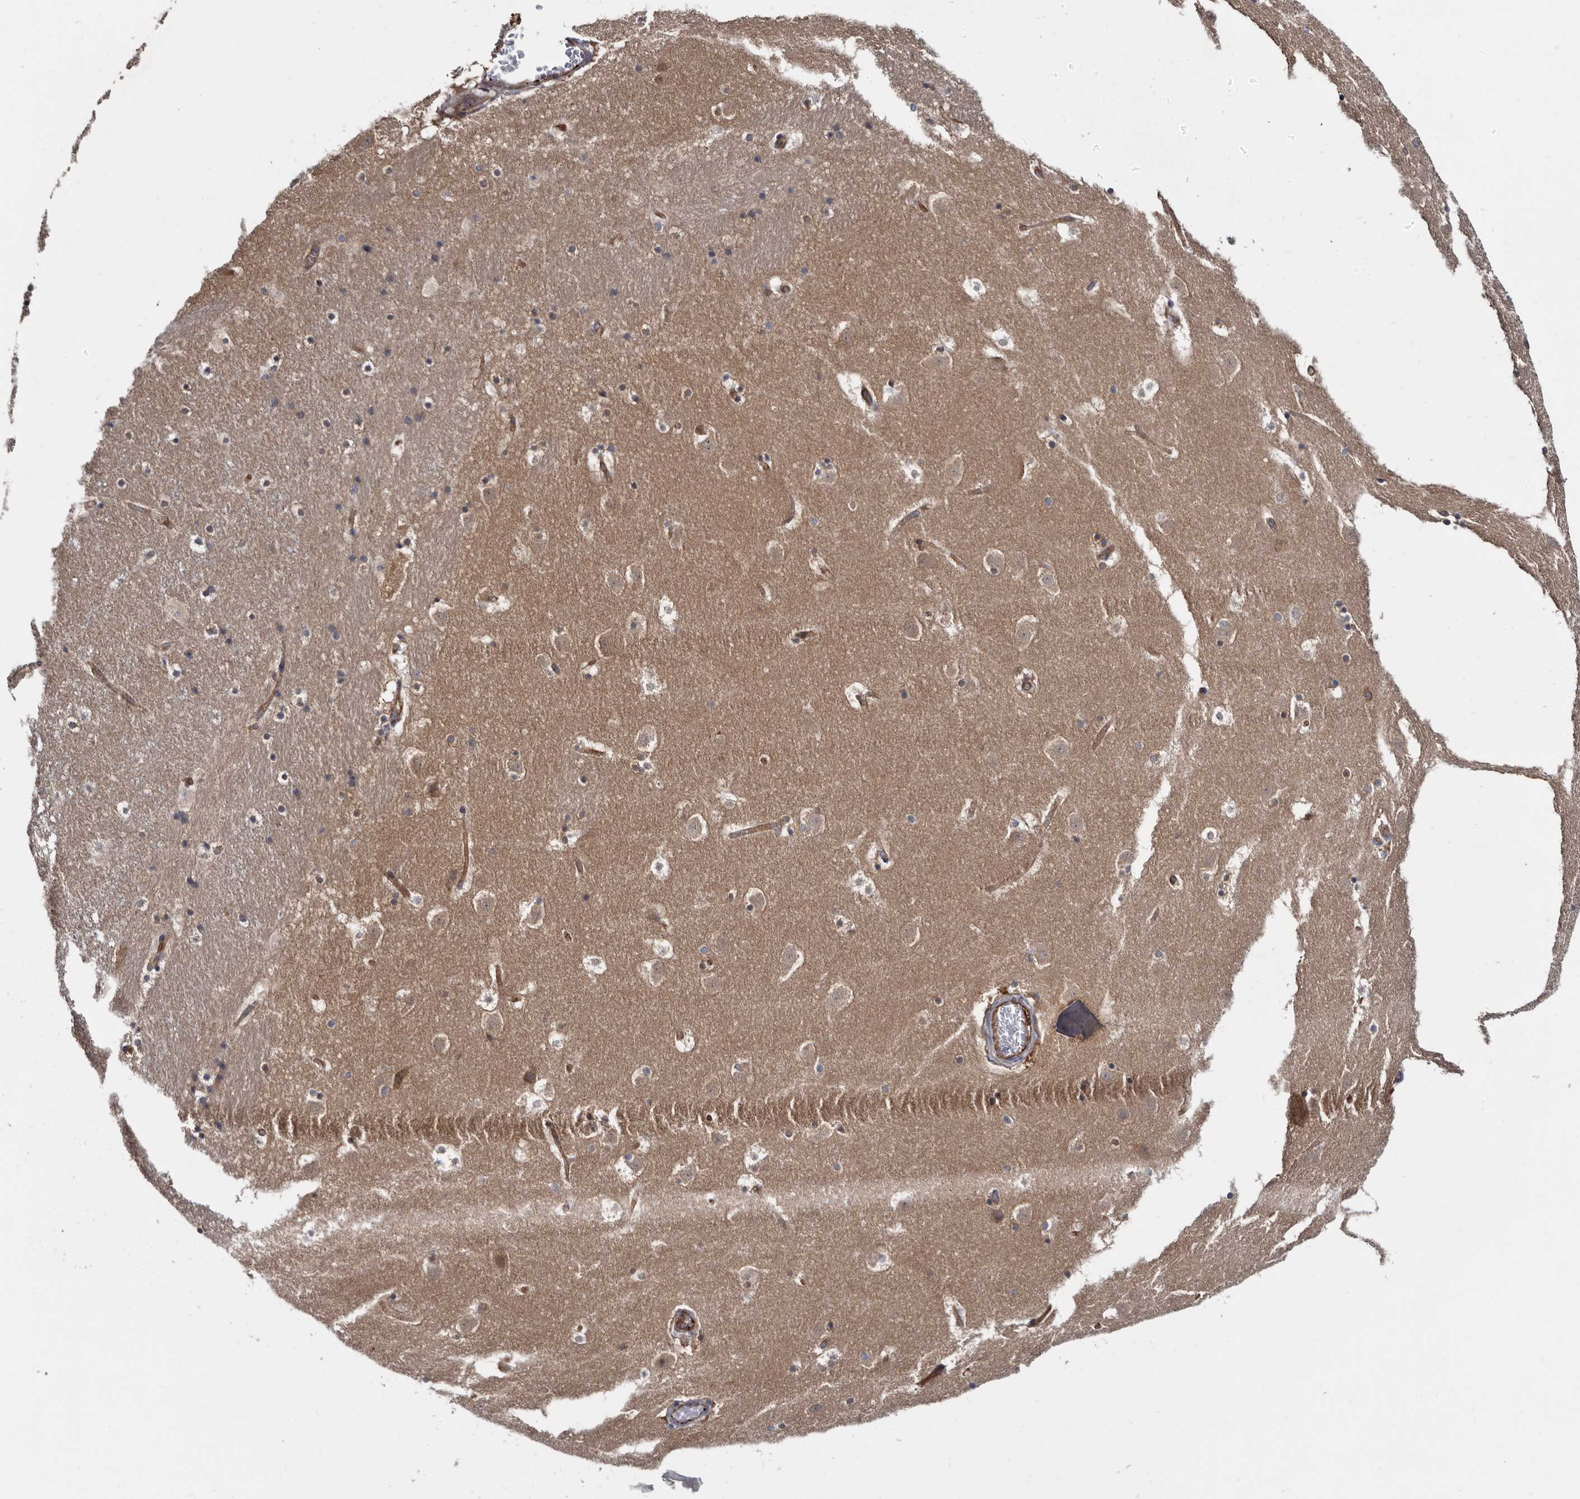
{"staining": {"intensity": "moderate", "quantity": "<25%", "location": "cytoplasmic/membranous"}, "tissue": "caudate", "cell_type": "Glial cells", "image_type": "normal", "snomed": [{"axis": "morphology", "description": "Normal tissue, NOS"}, {"axis": "topography", "description": "Lateral ventricle wall"}], "caption": "Immunohistochemical staining of unremarkable caudate reveals low levels of moderate cytoplasmic/membranous positivity in approximately <25% of glial cells.", "gene": "TSPAN17", "patient": {"sex": "male", "age": 45}}